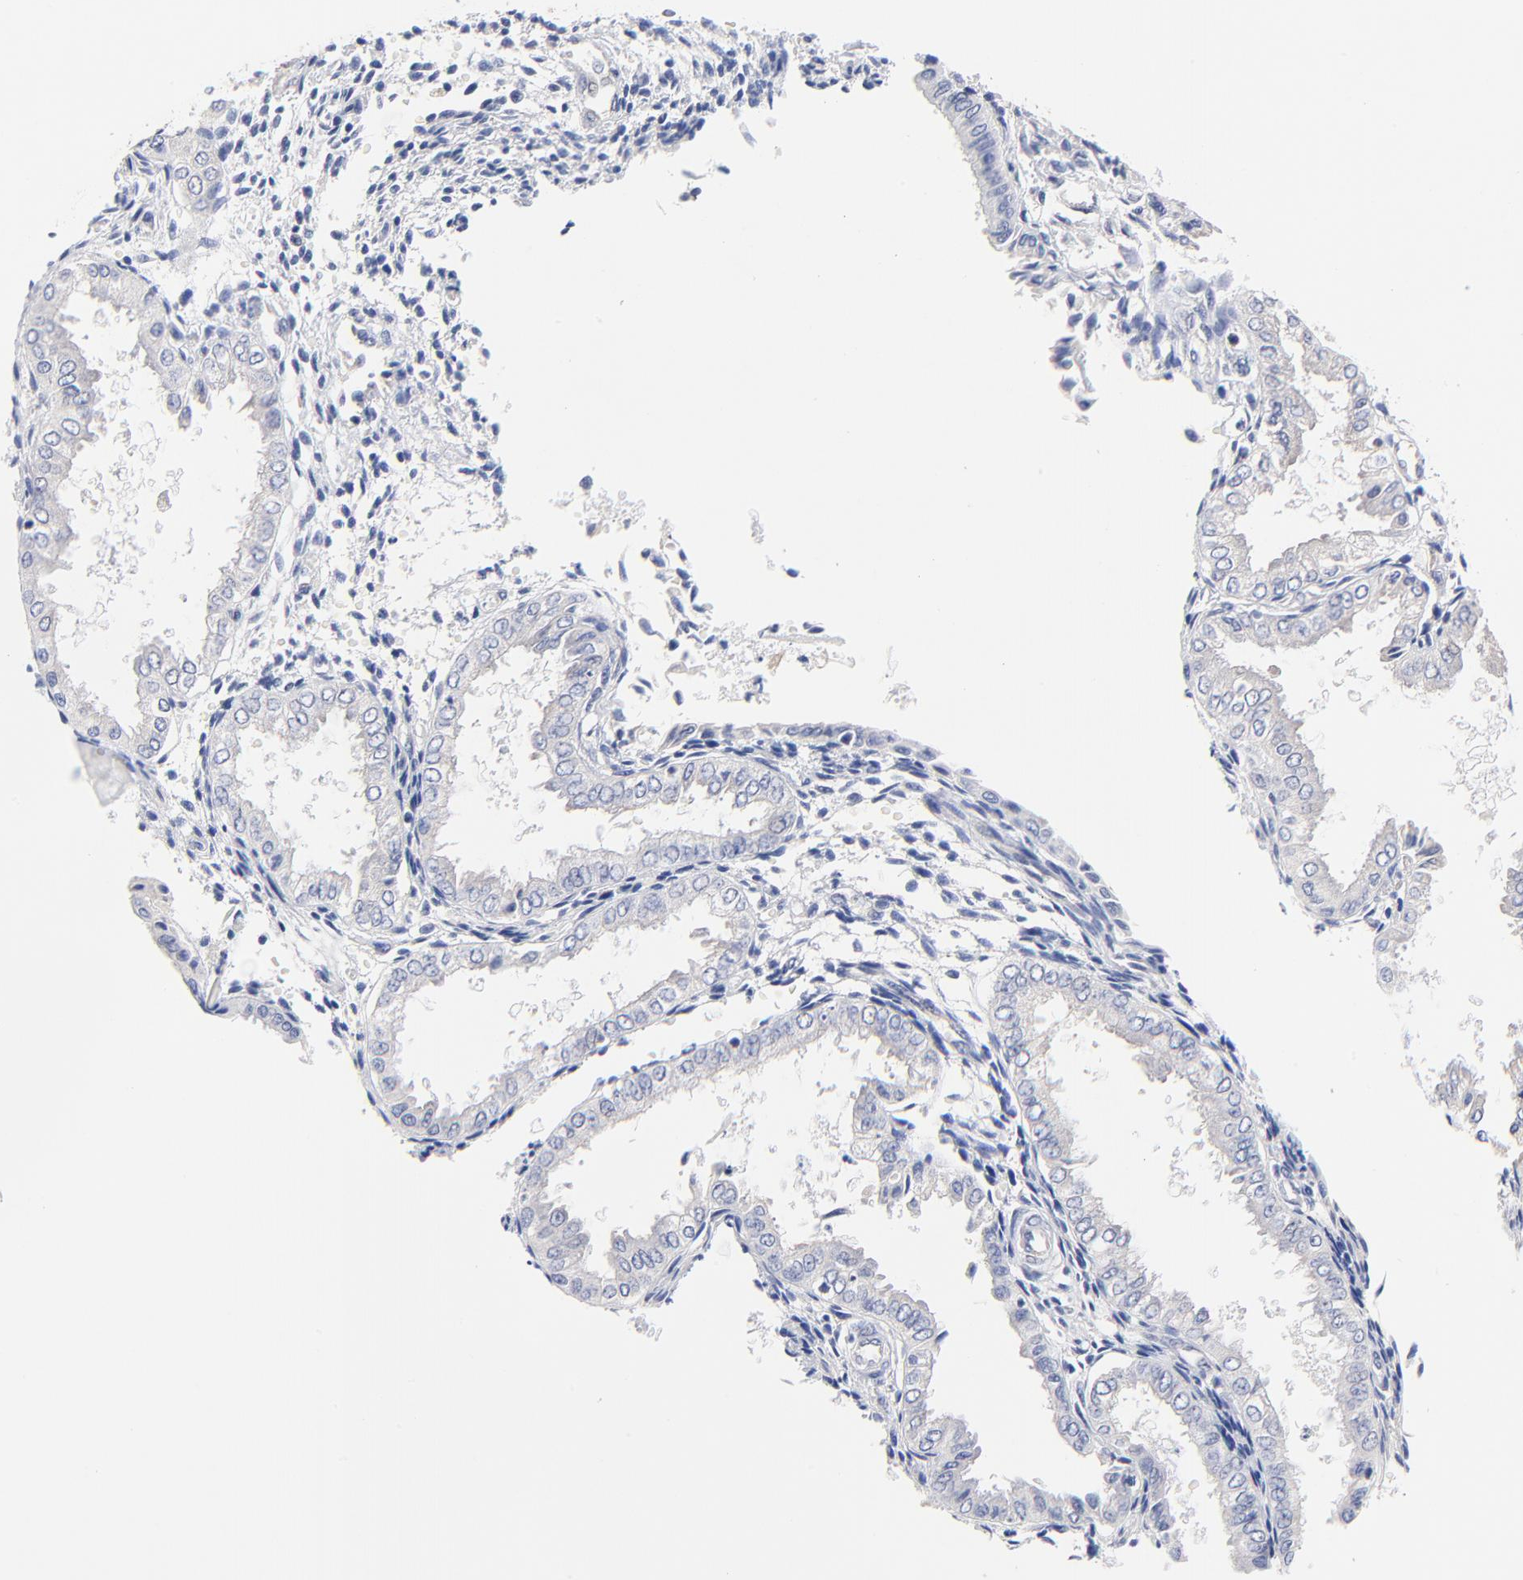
{"staining": {"intensity": "negative", "quantity": "none", "location": "none"}, "tissue": "endometrium", "cell_type": "Cells in endometrial stroma", "image_type": "normal", "snomed": [{"axis": "morphology", "description": "Normal tissue, NOS"}, {"axis": "topography", "description": "Endometrium"}], "caption": "Immunohistochemical staining of normal human endometrium displays no significant expression in cells in endometrial stroma.", "gene": "TWNK", "patient": {"sex": "female", "age": 33}}